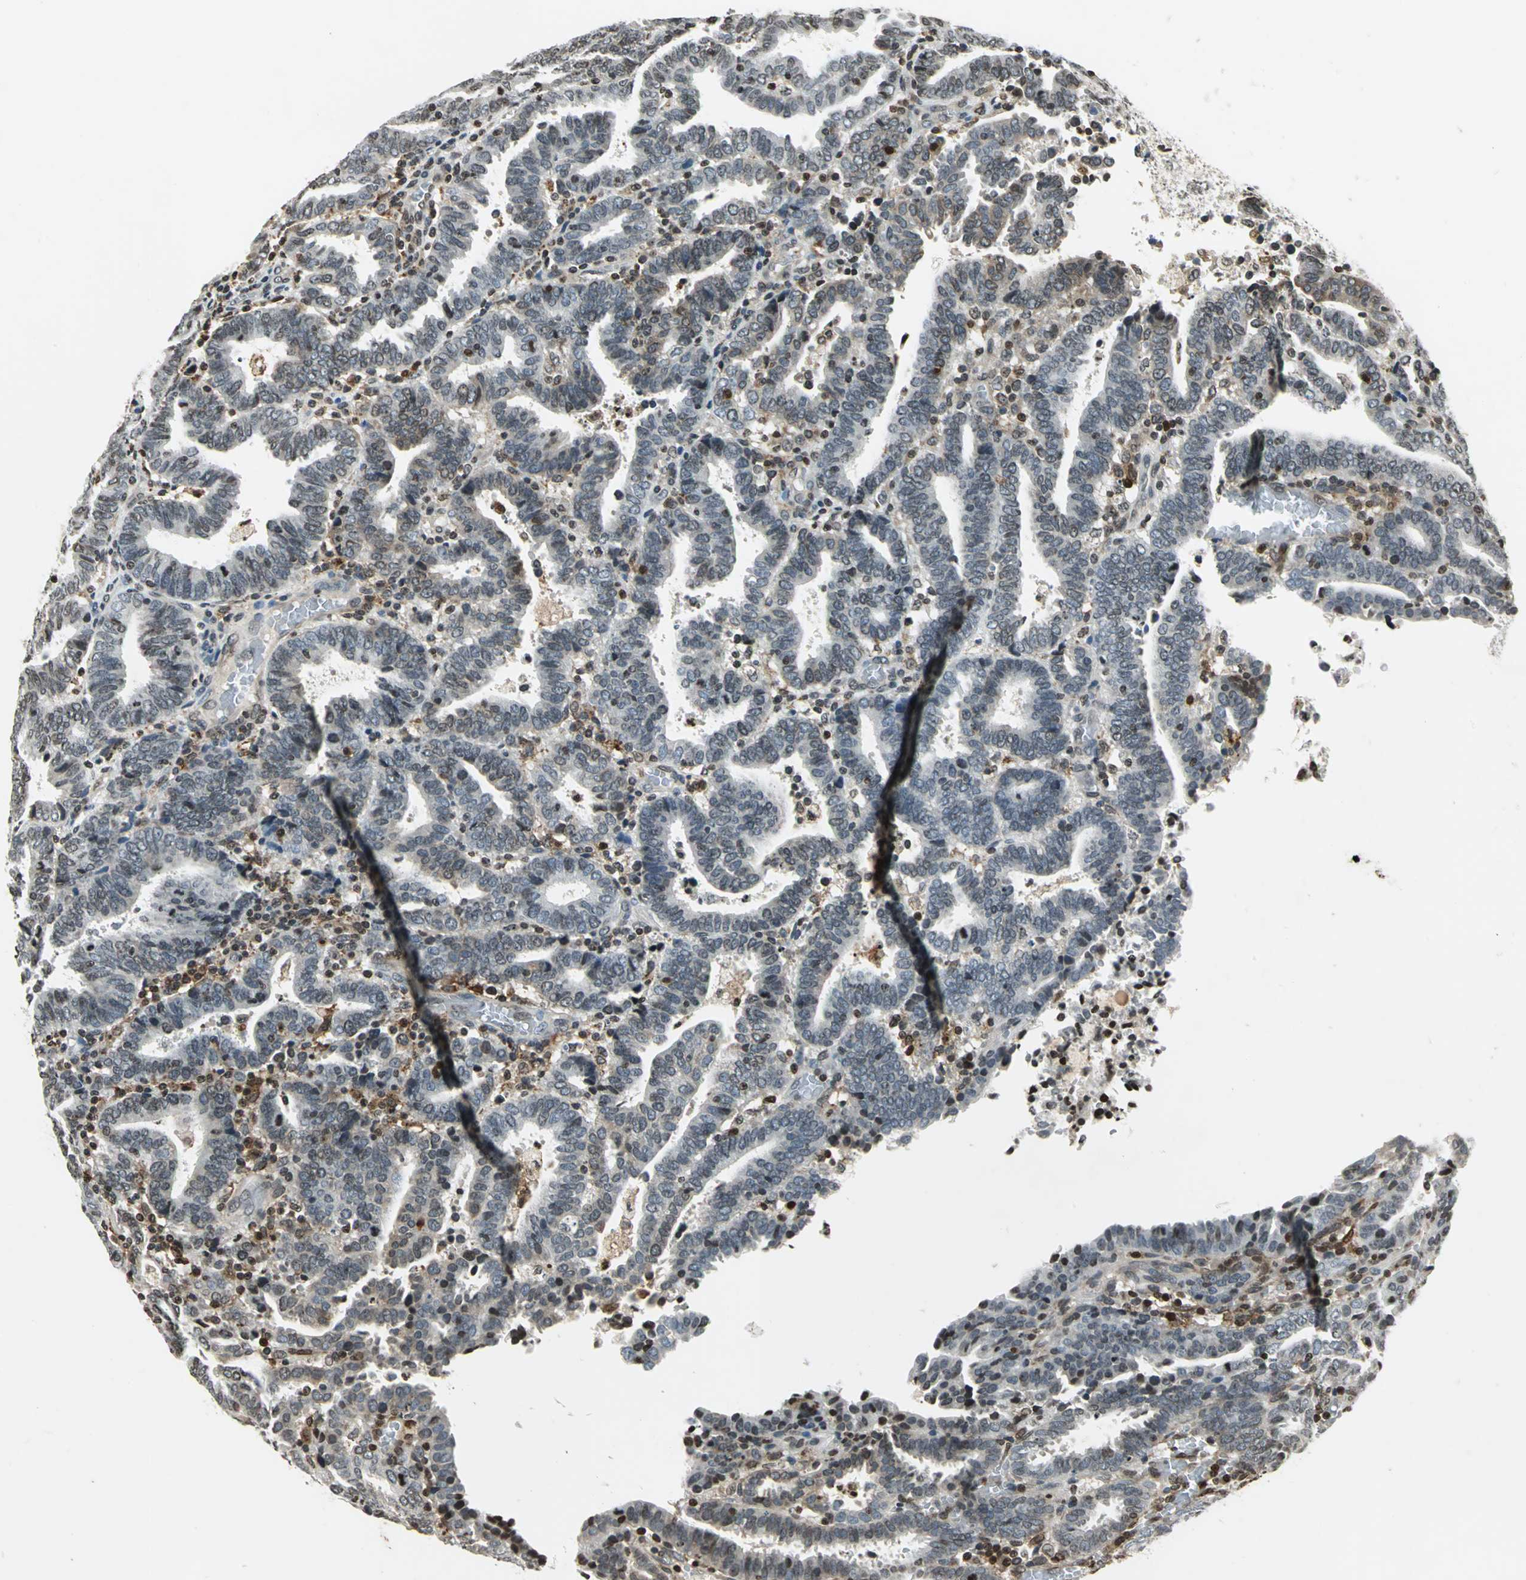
{"staining": {"intensity": "weak", "quantity": "25%-75%", "location": "cytoplasmic/membranous,nuclear"}, "tissue": "endometrial cancer", "cell_type": "Tumor cells", "image_type": "cancer", "snomed": [{"axis": "morphology", "description": "Adenocarcinoma, NOS"}, {"axis": "topography", "description": "Uterus"}], "caption": "Tumor cells reveal weak cytoplasmic/membranous and nuclear expression in approximately 25%-75% of cells in adenocarcinoma (endometrial). (Brightfield microscopy of DAB IHC at high magnification).", "gene": "LGALS3", "patient": {"sex": "female", "age": 83}}